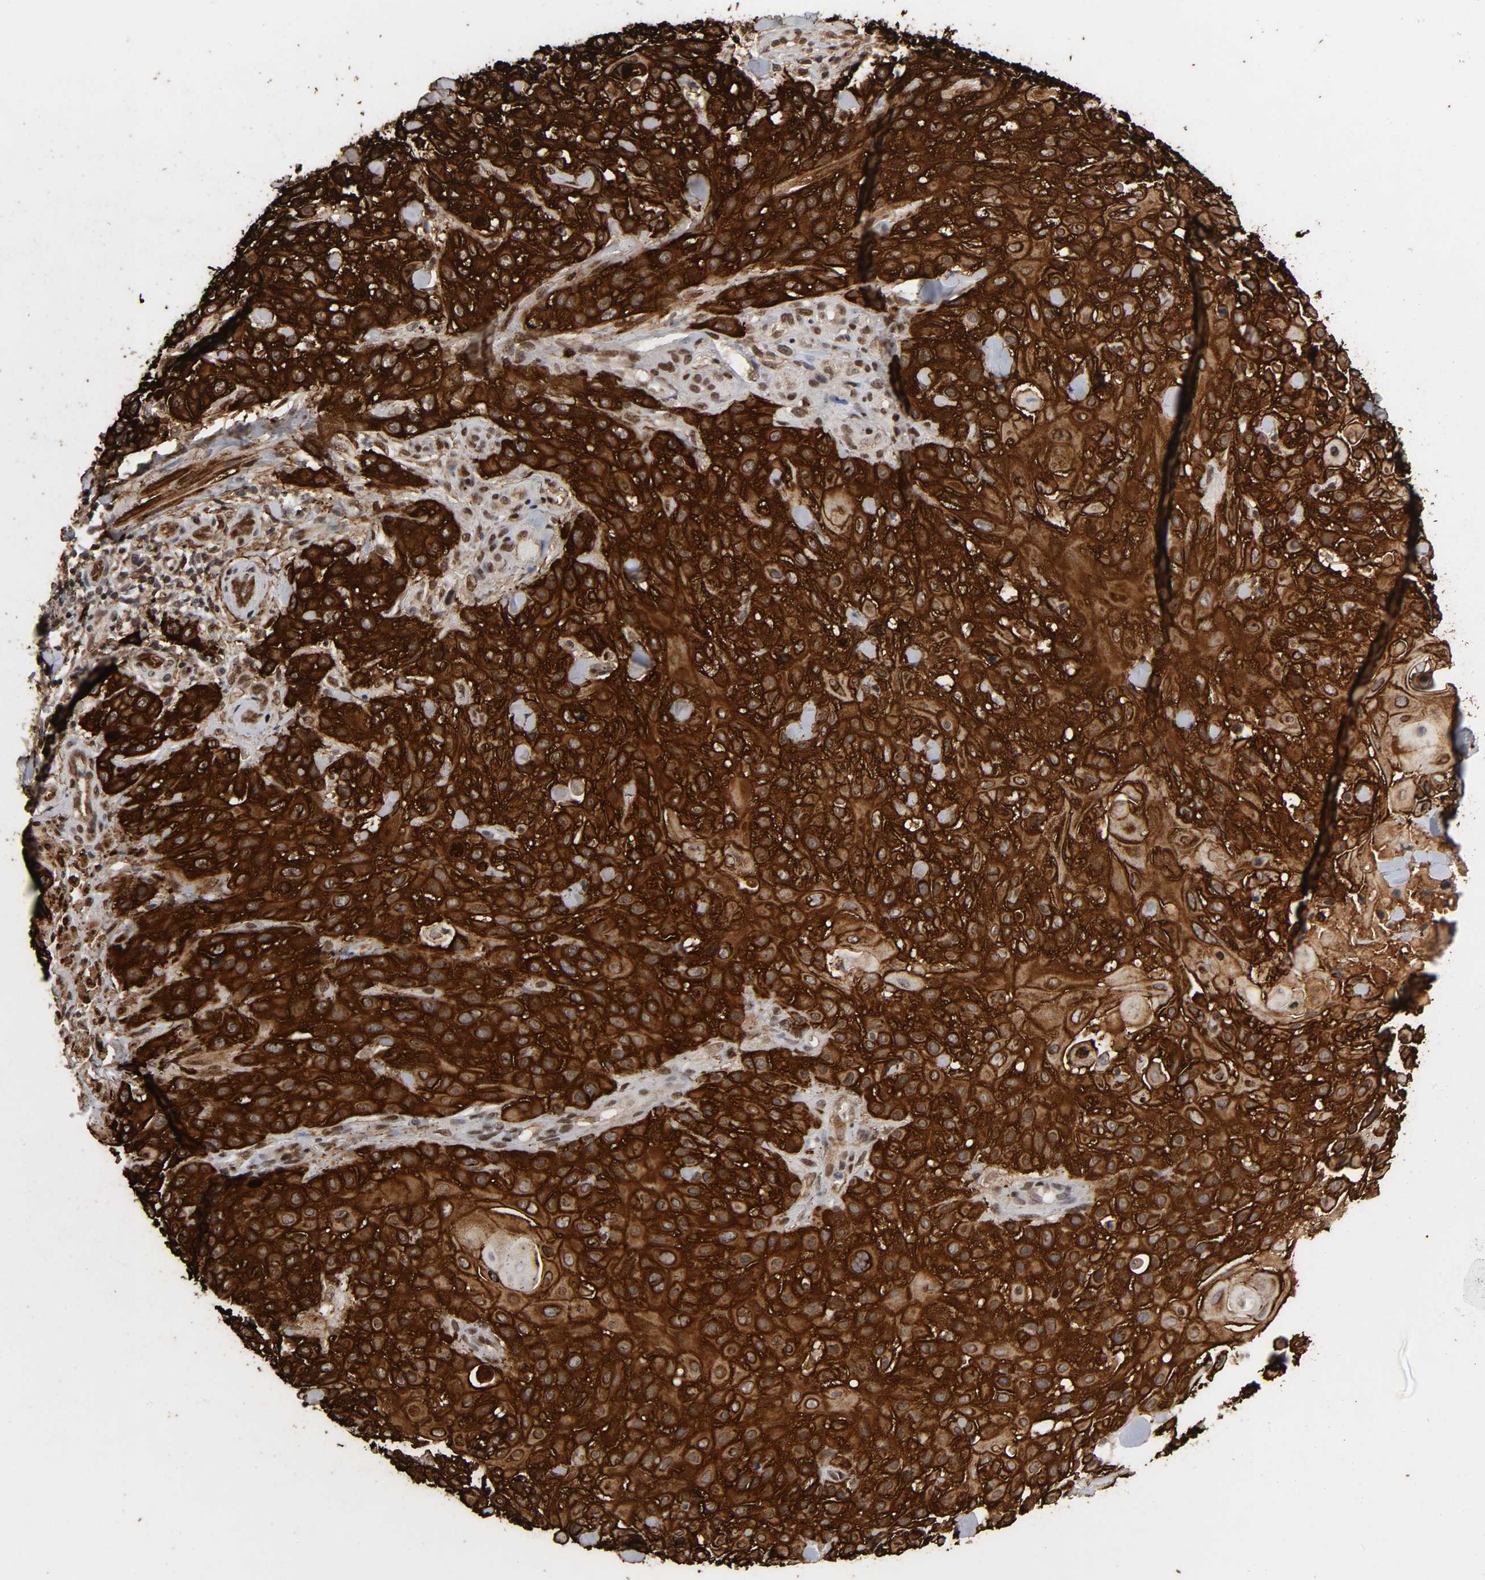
{"staining": {"intensity": "strong", "quantity": ">75%", "location": "cytoplasmic/membranous"}, "tissue": "skin cancer", "cell_type": "Tumor cells", "image_type": "cancer", "snomed": [{"axis": "morphology", "description": "Squamous cell carcinoma, NOS"}, {"axis": "topography", "description": "Skin"}], "caption": "Immunohistochemical staining of skin cancer (squamous cell carcinoma) shows high levels of strong cytoplasmic/membranous protein staining in approximately >75% of tumor cells.", "gene": "AHNAK2", "patient": {"sex": "female", "age": 42}}